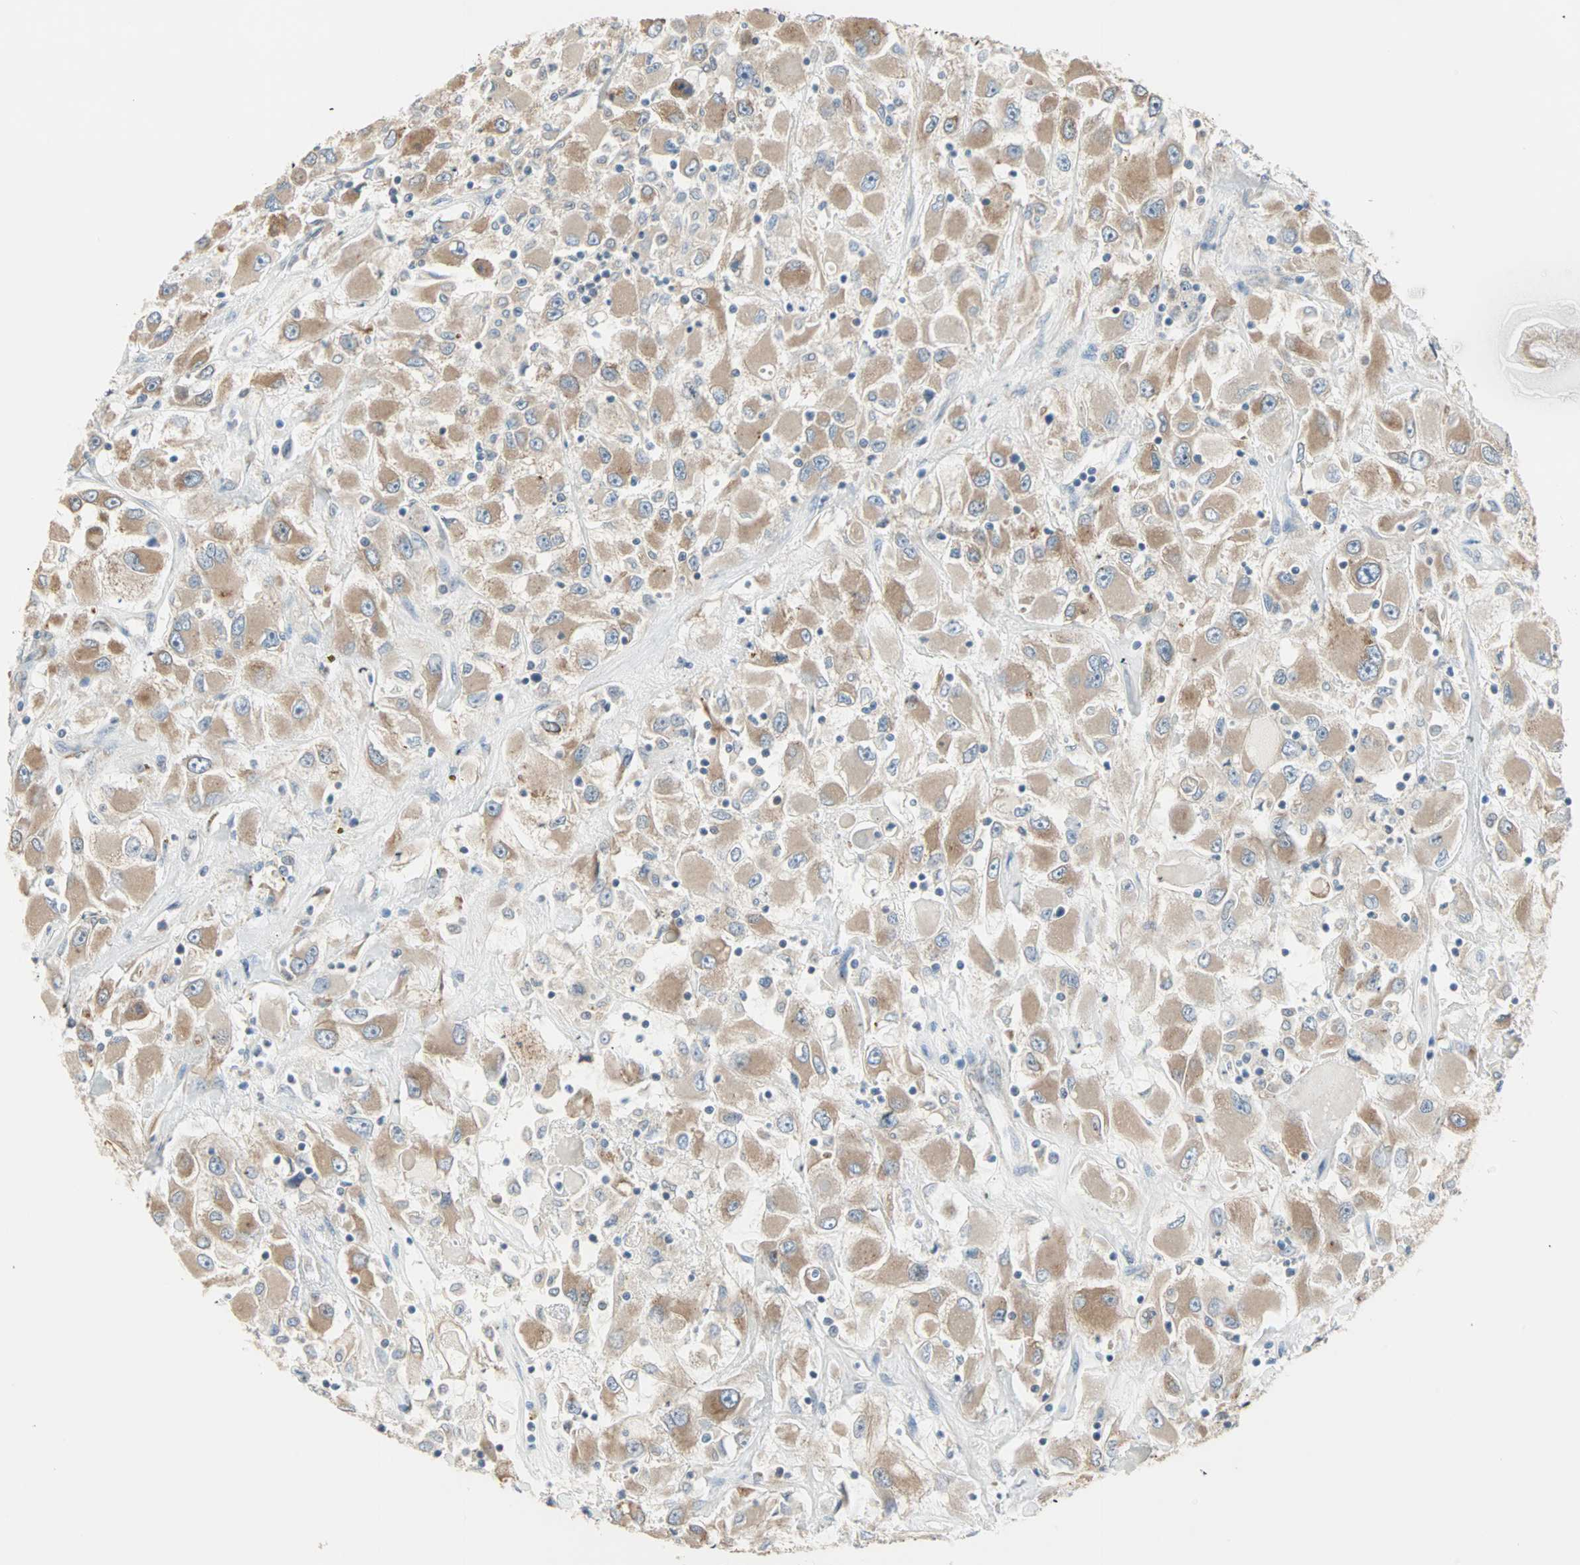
{"staining": {"intensity": "moderate", "quantity": "25%-75%", "location": "cytoplasmic/membranous"}, "tissue": "renal cancer", "cell_type": "Tumor cells", "image_type": "cancer", "snomed": [{"axis": "morphology", "description": "Adenocarcinoma, NOS"}, {"axis": "topography", "description": "Kidney"}], "caption": "A brown stain shows moderate cytoplasmic/membranous staining of a protein in adenocarcinoma (renal) tumor cells. The protein is stained brown, and the nuclei are stained in blue (DAB (3,3'-diaminobenzidine) IHC with brightfield microscopy, high magnification).", "gene": "SAR1A", "patient": {"sex": "female", "age": 52}}